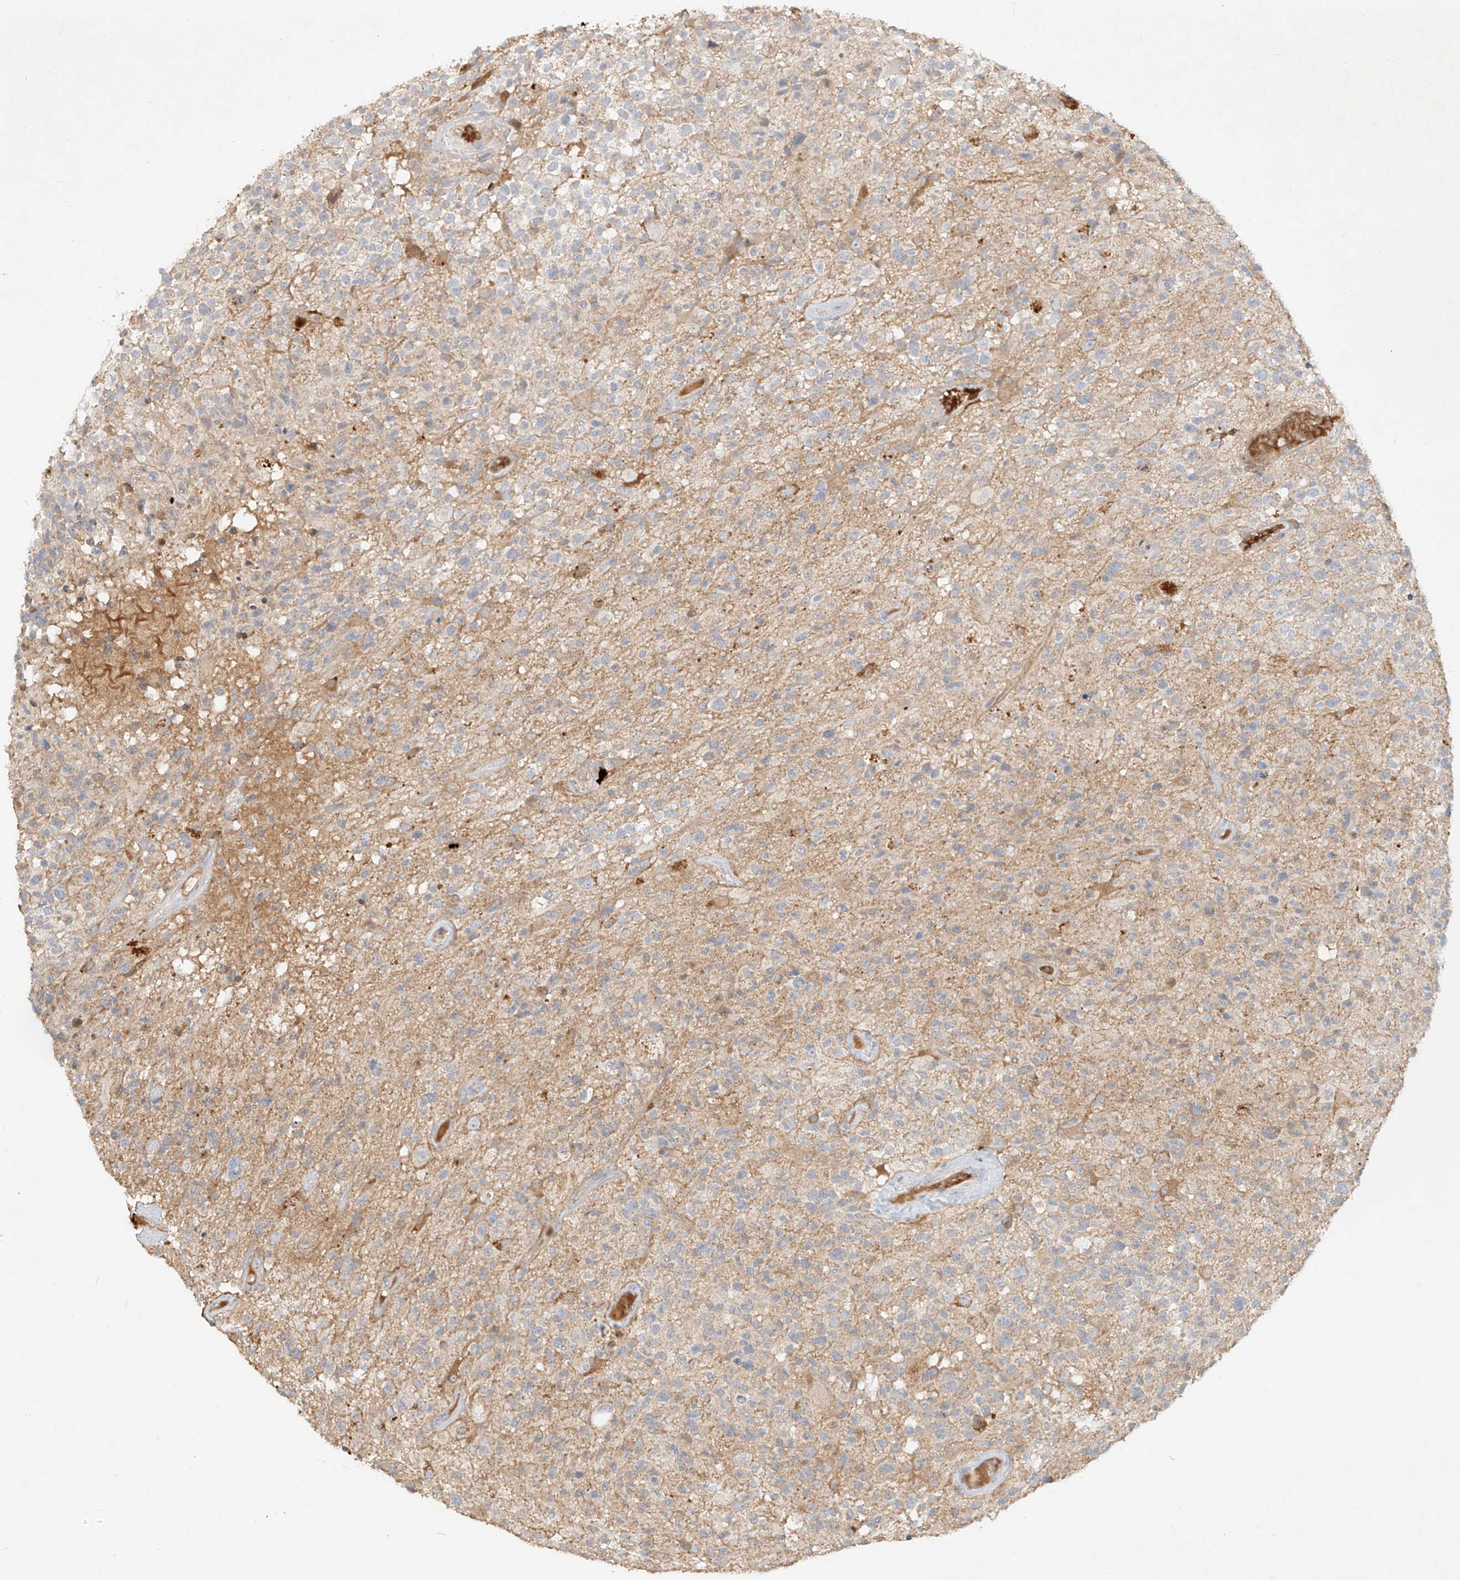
{"staining": {"intensity": "negative", "quantity": "none", "location": "none"}, "tissue": "glioma", "cell_type": "Tumor cells", "image_type": "cancer", "snomed": [{"axis": "morphology", "description": "Glioma, malignant, High grade"}, {"axis": "morphology", "description": "Glioblastoma, NOS"}, {"axis": "topography", "description": "Brain"}], "caption": "High power microscopy image of an immunohistochemistry photomicrograph of glioma, revealing no significant positivity in tumor cells.", "gene": "KPNA7", "patient": {"sex": "male", "age": 60}}